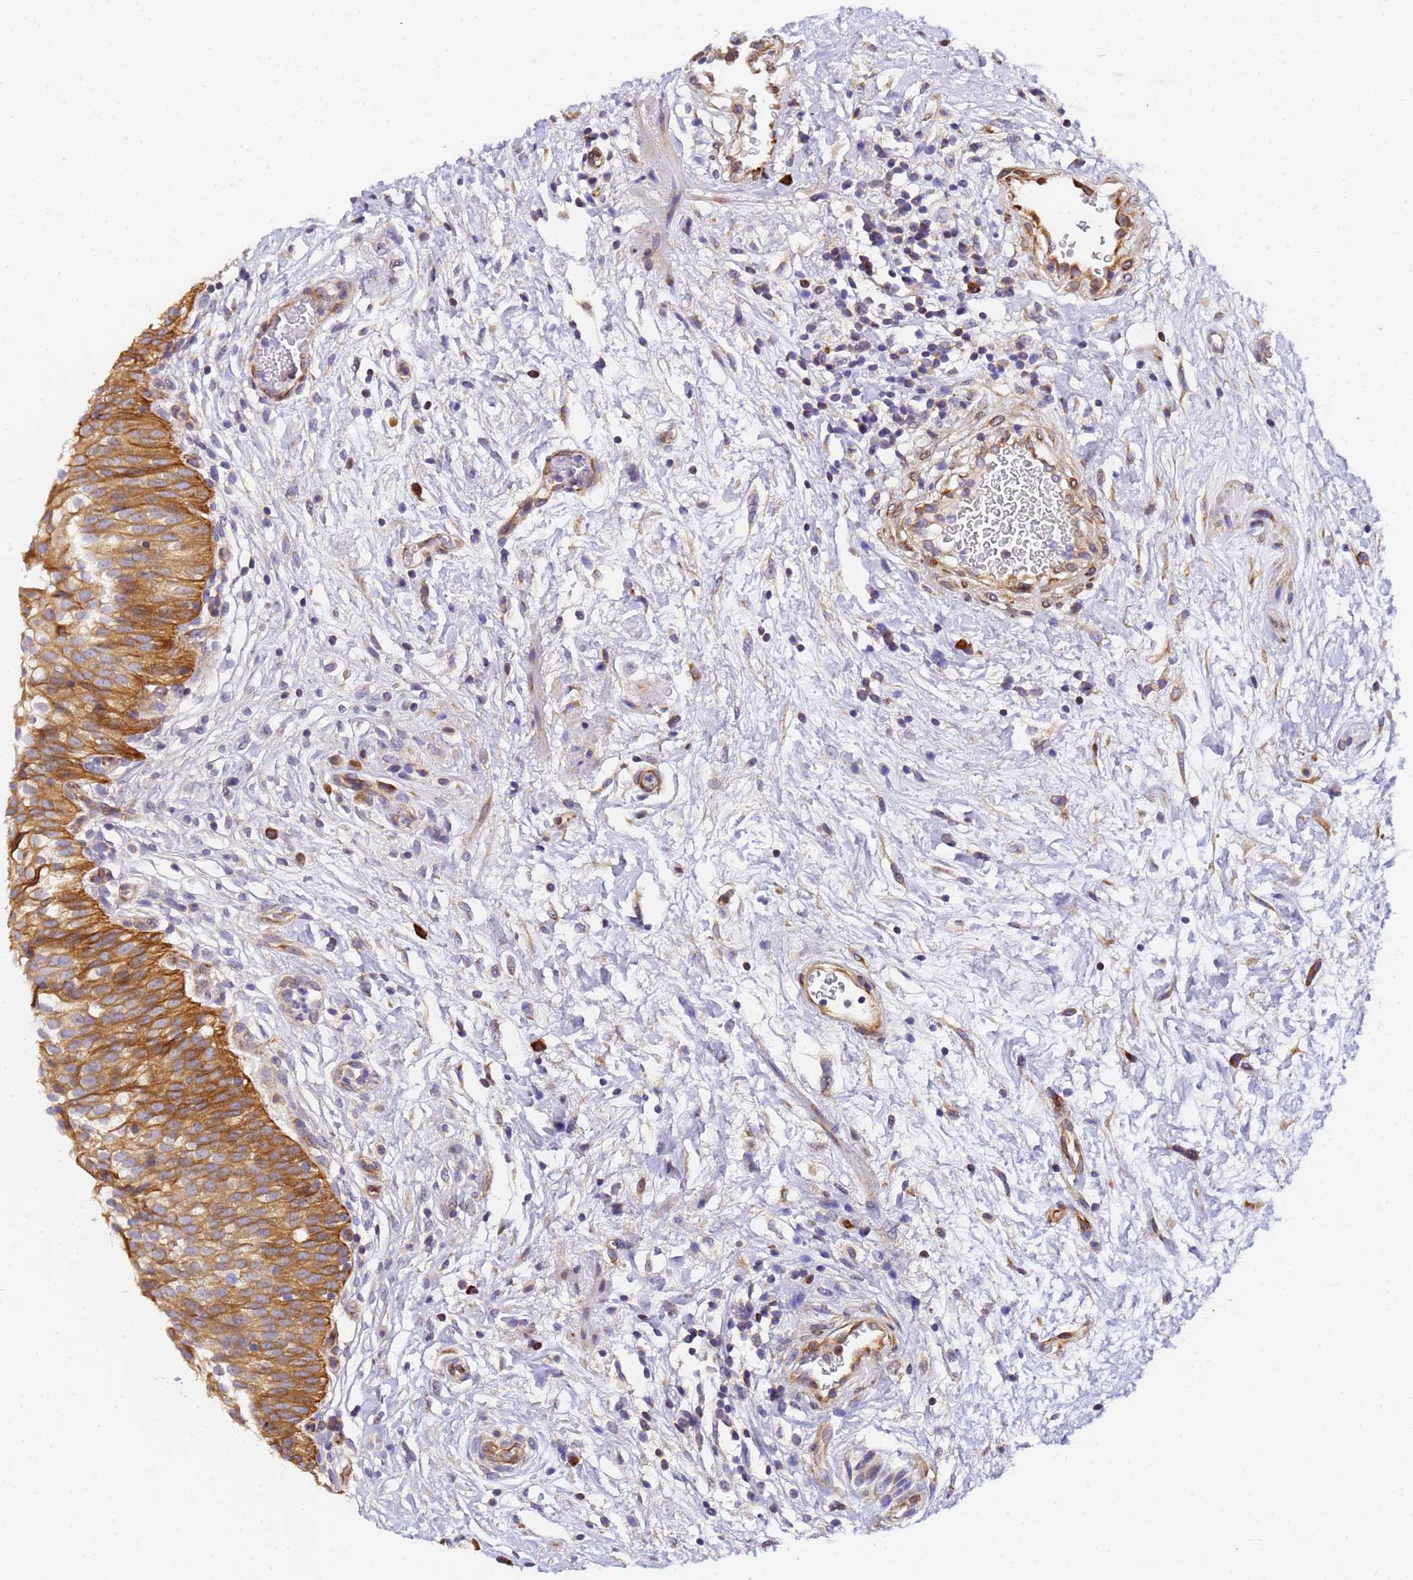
{"staining": {"intensity": "strong", "quantity": ">75%", "location": "cytoplasmic/membranous"}, "tissue": "urinary bladder", "cell_type": "Urothelial cells", "image_type": "normal", "snomed": [{"axis": "morphology", "description": "Normal tissue, NOS"}, {"axis": "topography", "description": "Urinary bladder"}], "caption": "Benign urinary bladder exhibits strong cytoplasmic/membranous staining in about >75% of urothelial cells, visualized by immunohistochemistry. The protein of interest is stained brown, and the nuclei are stained in blue (DAB (3,3'-diaminobenzidine) IHC with brightfield microscopy, high magnification).", "gene": "POM121C", "patient": {"sex": "male", "age": 55}}